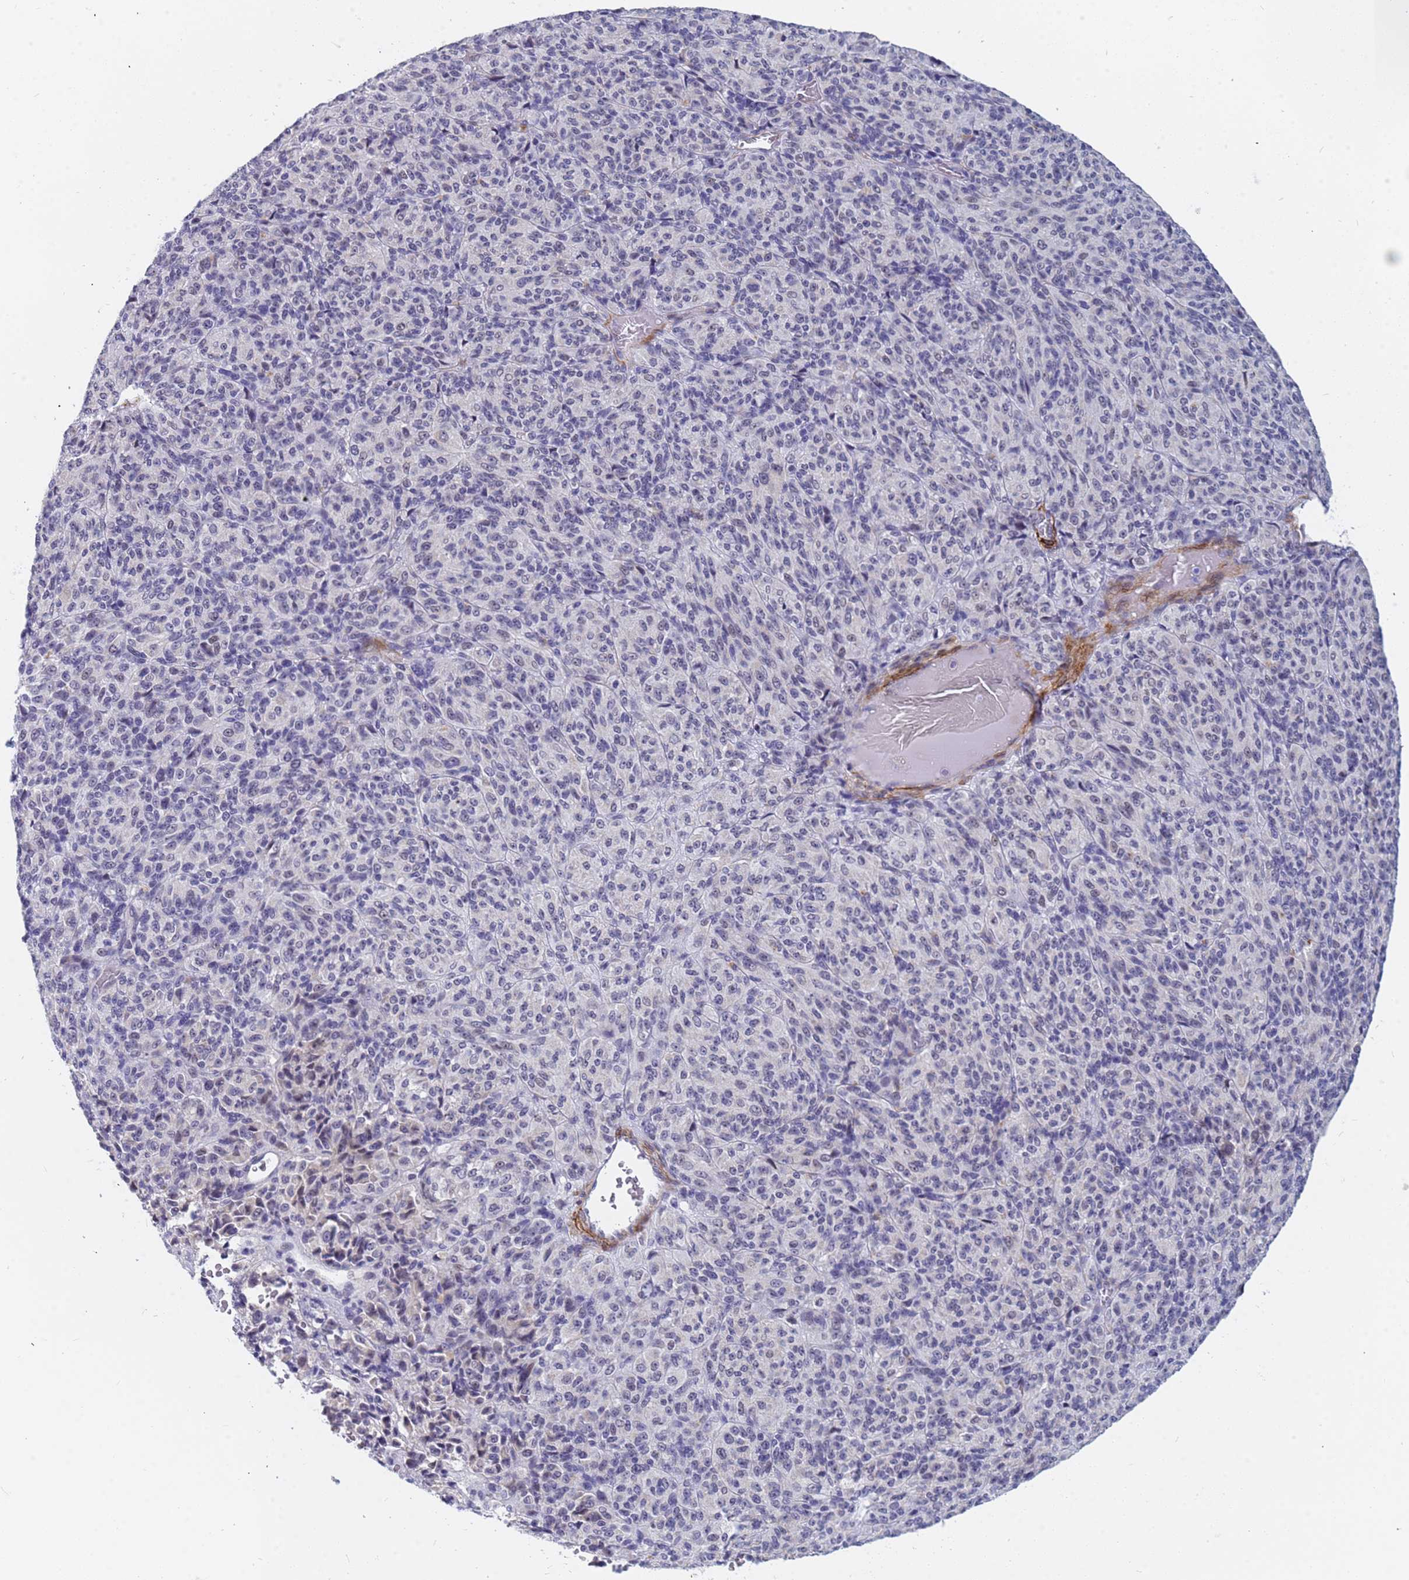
{"staining": {"intensity": "negative", "quantity": "none", "location": "none"}, "tissue": "melanoma", "cell_type": "Tumor cells", "image_type": "cancer", "snomed": [{"axis": "morphology", "description": "Malignant melanoma, Metastatic site"}, {"axis": "topography", "description": "Brain"}], "caption": "This is an IHC histopathology image of melanoma. There is no expression in tumor cells.", "gene": "CXorf65", "patient": {"sex": "female", "age": 56}}